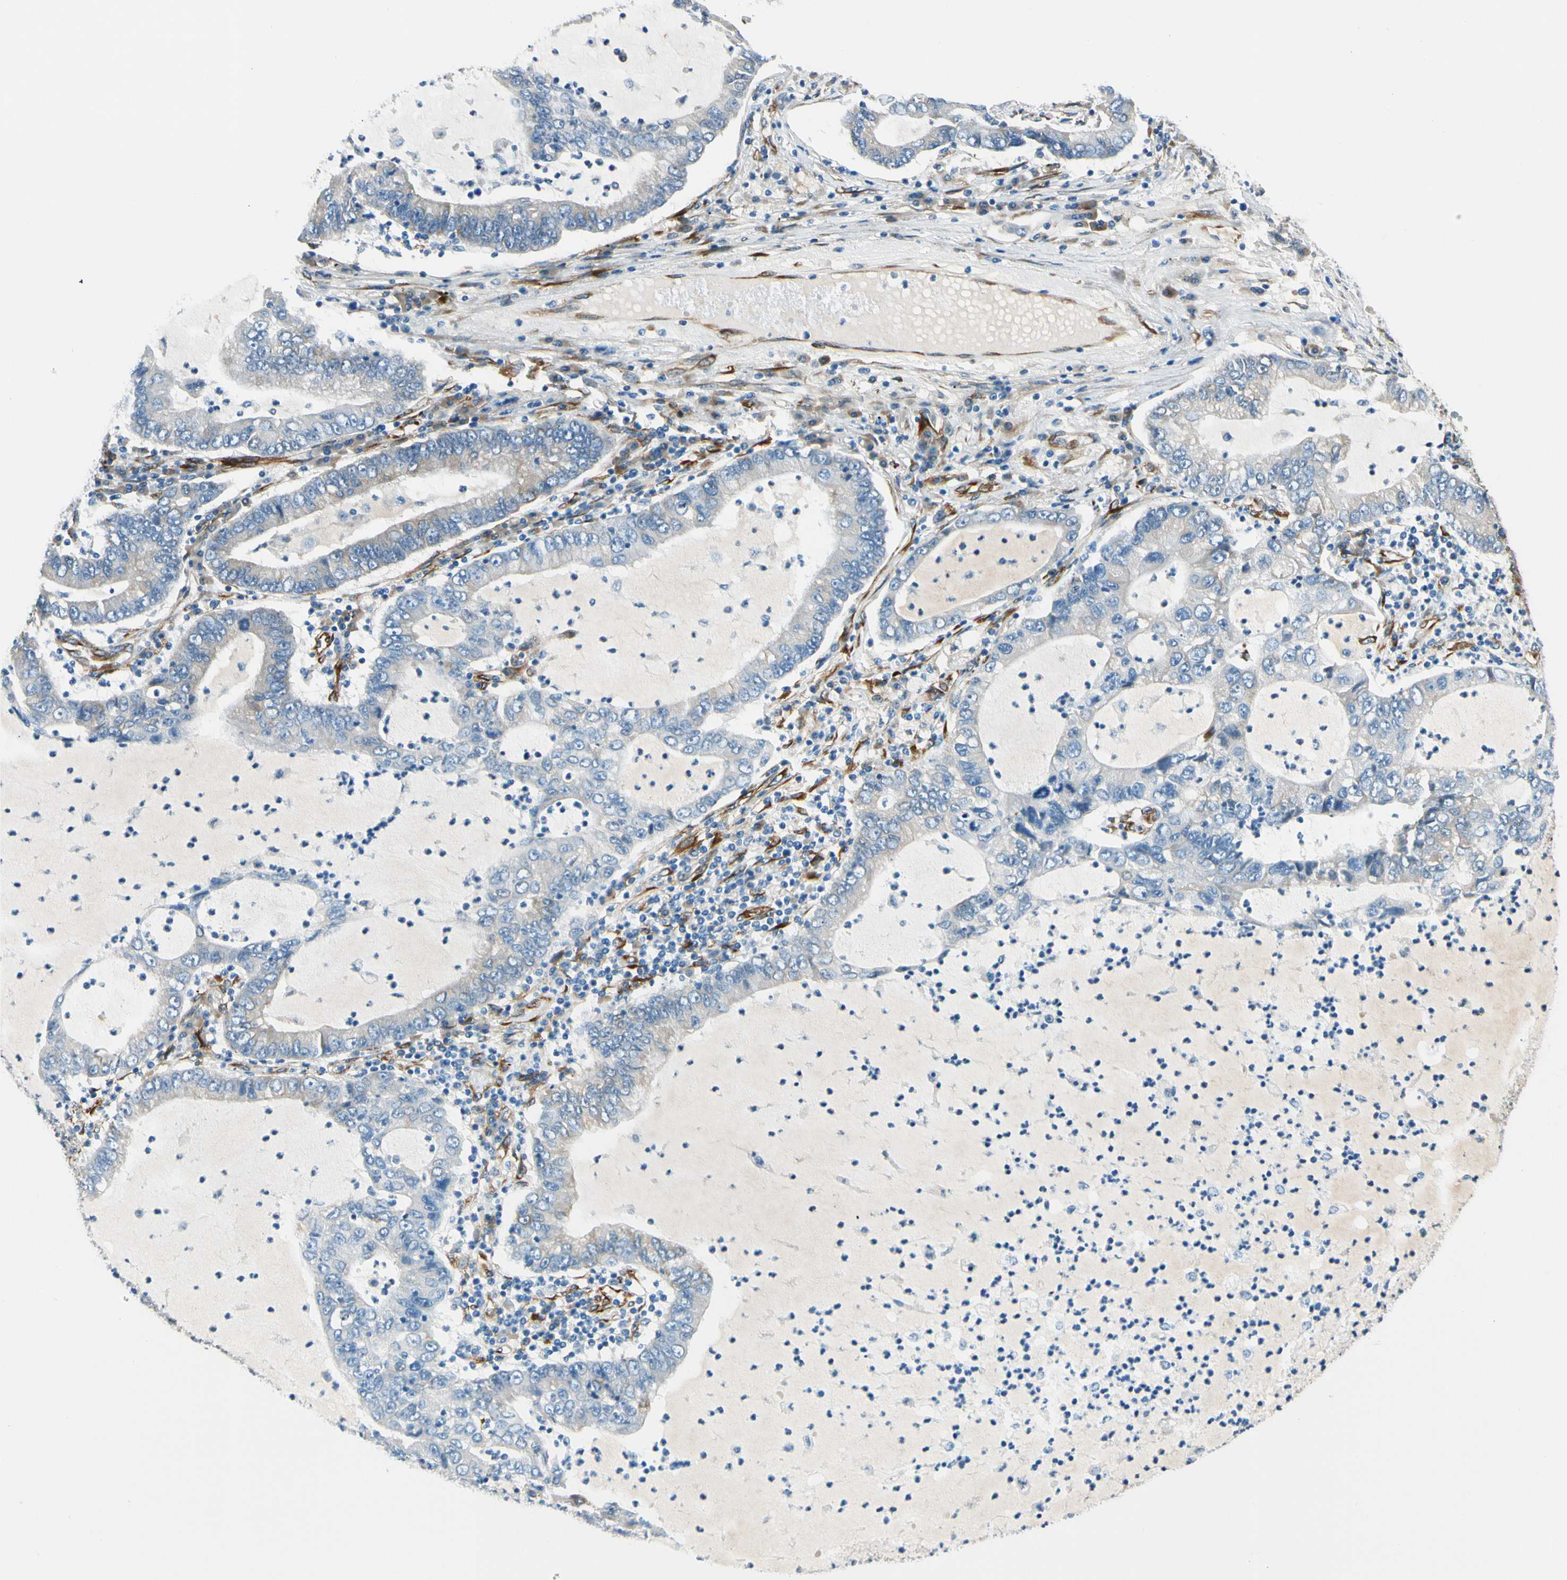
{"staining": {"intensity": "weak", "quantity": "<25%", "location": "cytoplasmic/membranous"}, "tissue": "lung cancer", "cell_type": "Tumor cells", "image_type": "cancer", "snomed": [{"axis": "morphology", "description": "Adenocarcinoma, NOS"}, {"axis": "topography", "description": "Lung"}], "caption": "Histopathology image shows no significant protein staining in tumor cells of adenocarcinoma (lung).", "gene": "FKBP7", "patient": {"sex": "female", "age": 51}}